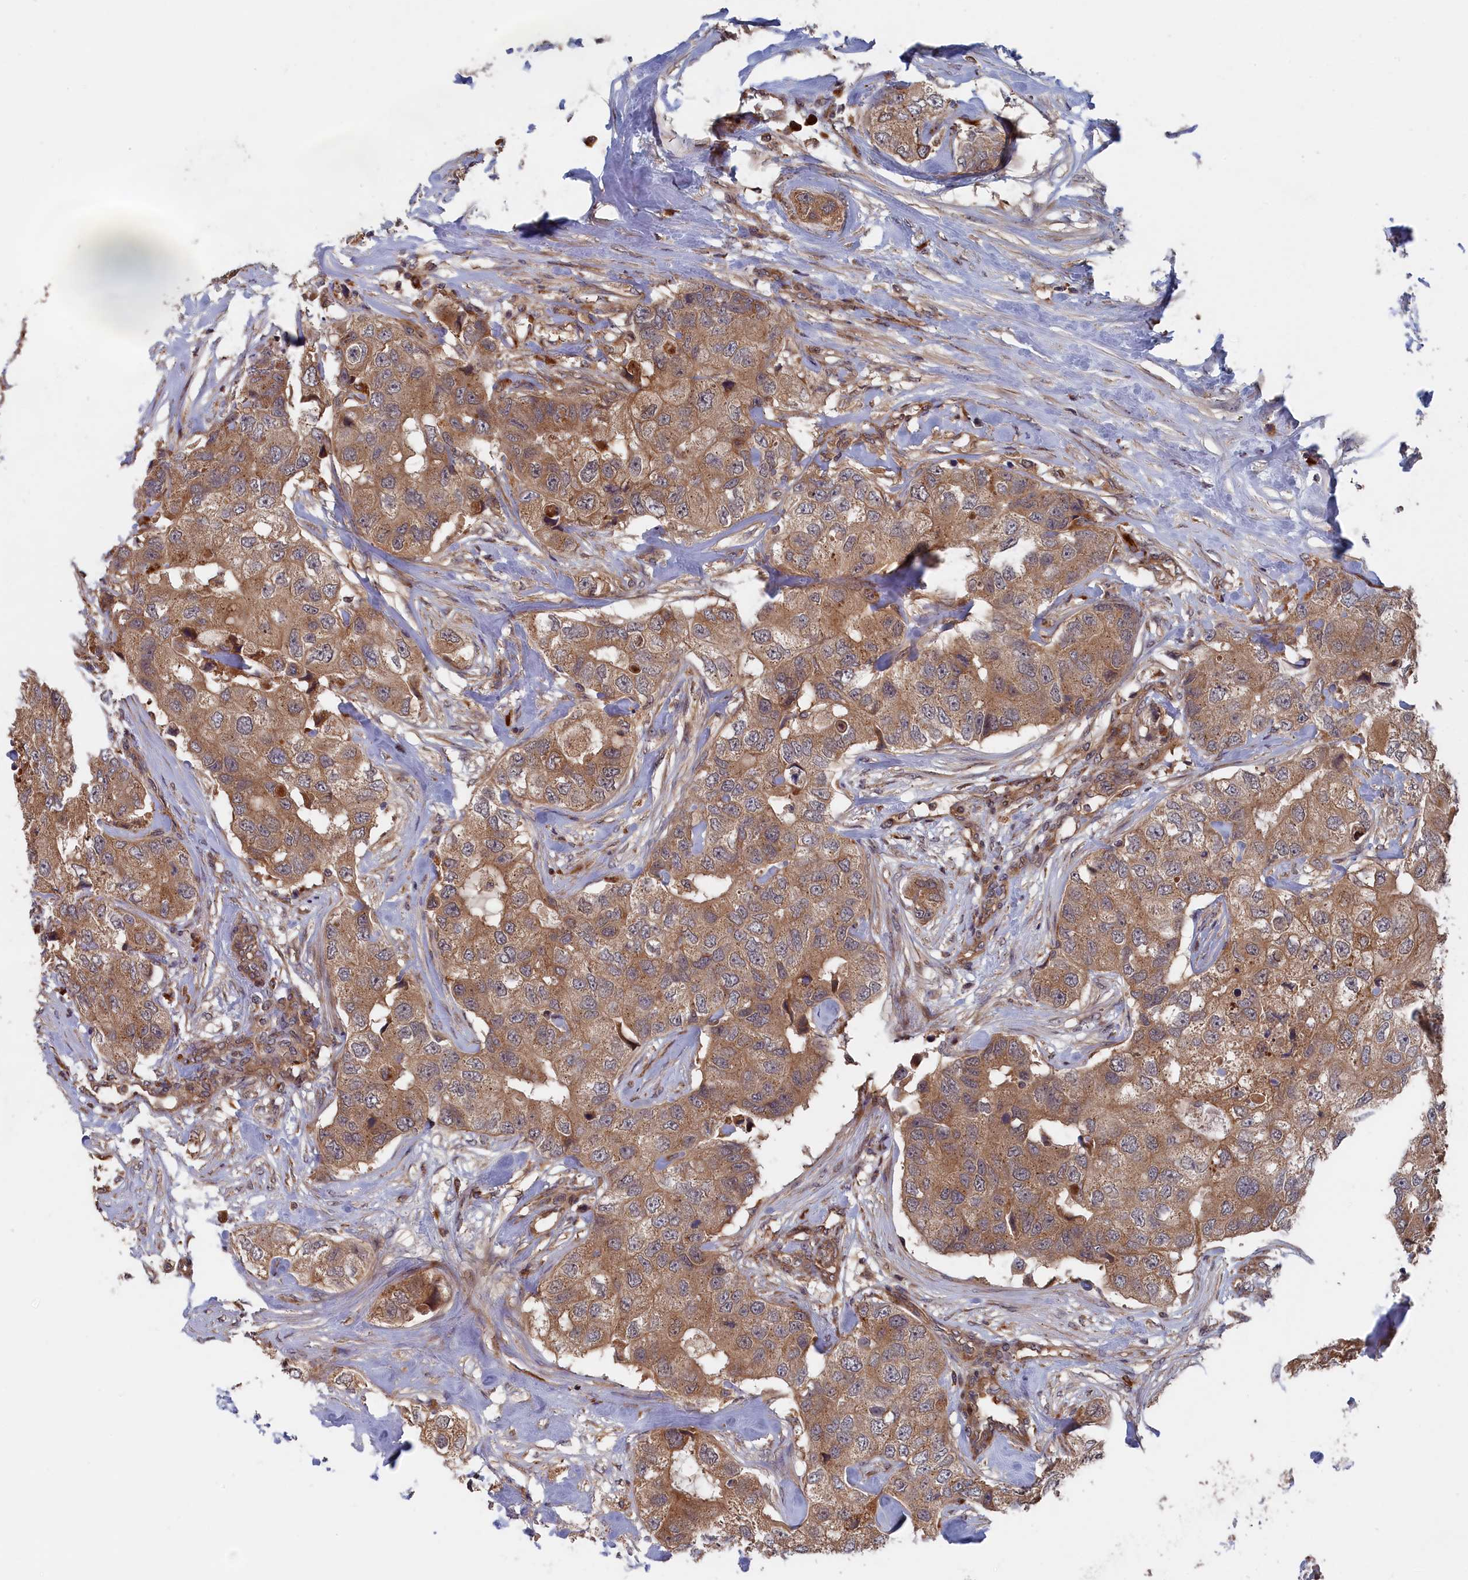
{"staining": {"intensity": "moderate", "quantity": ">75%", "location": "cytoplasmic/membranous"}, "tissue": "breast cancer", "cell_type": "Tumor cells", "image_type": "cancer", "snomed": [{"axis": "morphology", "description": "Duct carcinoma"}, {"axis": "topography", "description": "Breast"}], "caption": "Moderate cytoplasmic/membranous protein expression is seen in about >75% of tumor cells in breast cancer (invasive ductal carcinoma).", "gene": "TRAPPC2L", "patient": {"sex": "female", "age": 62}}